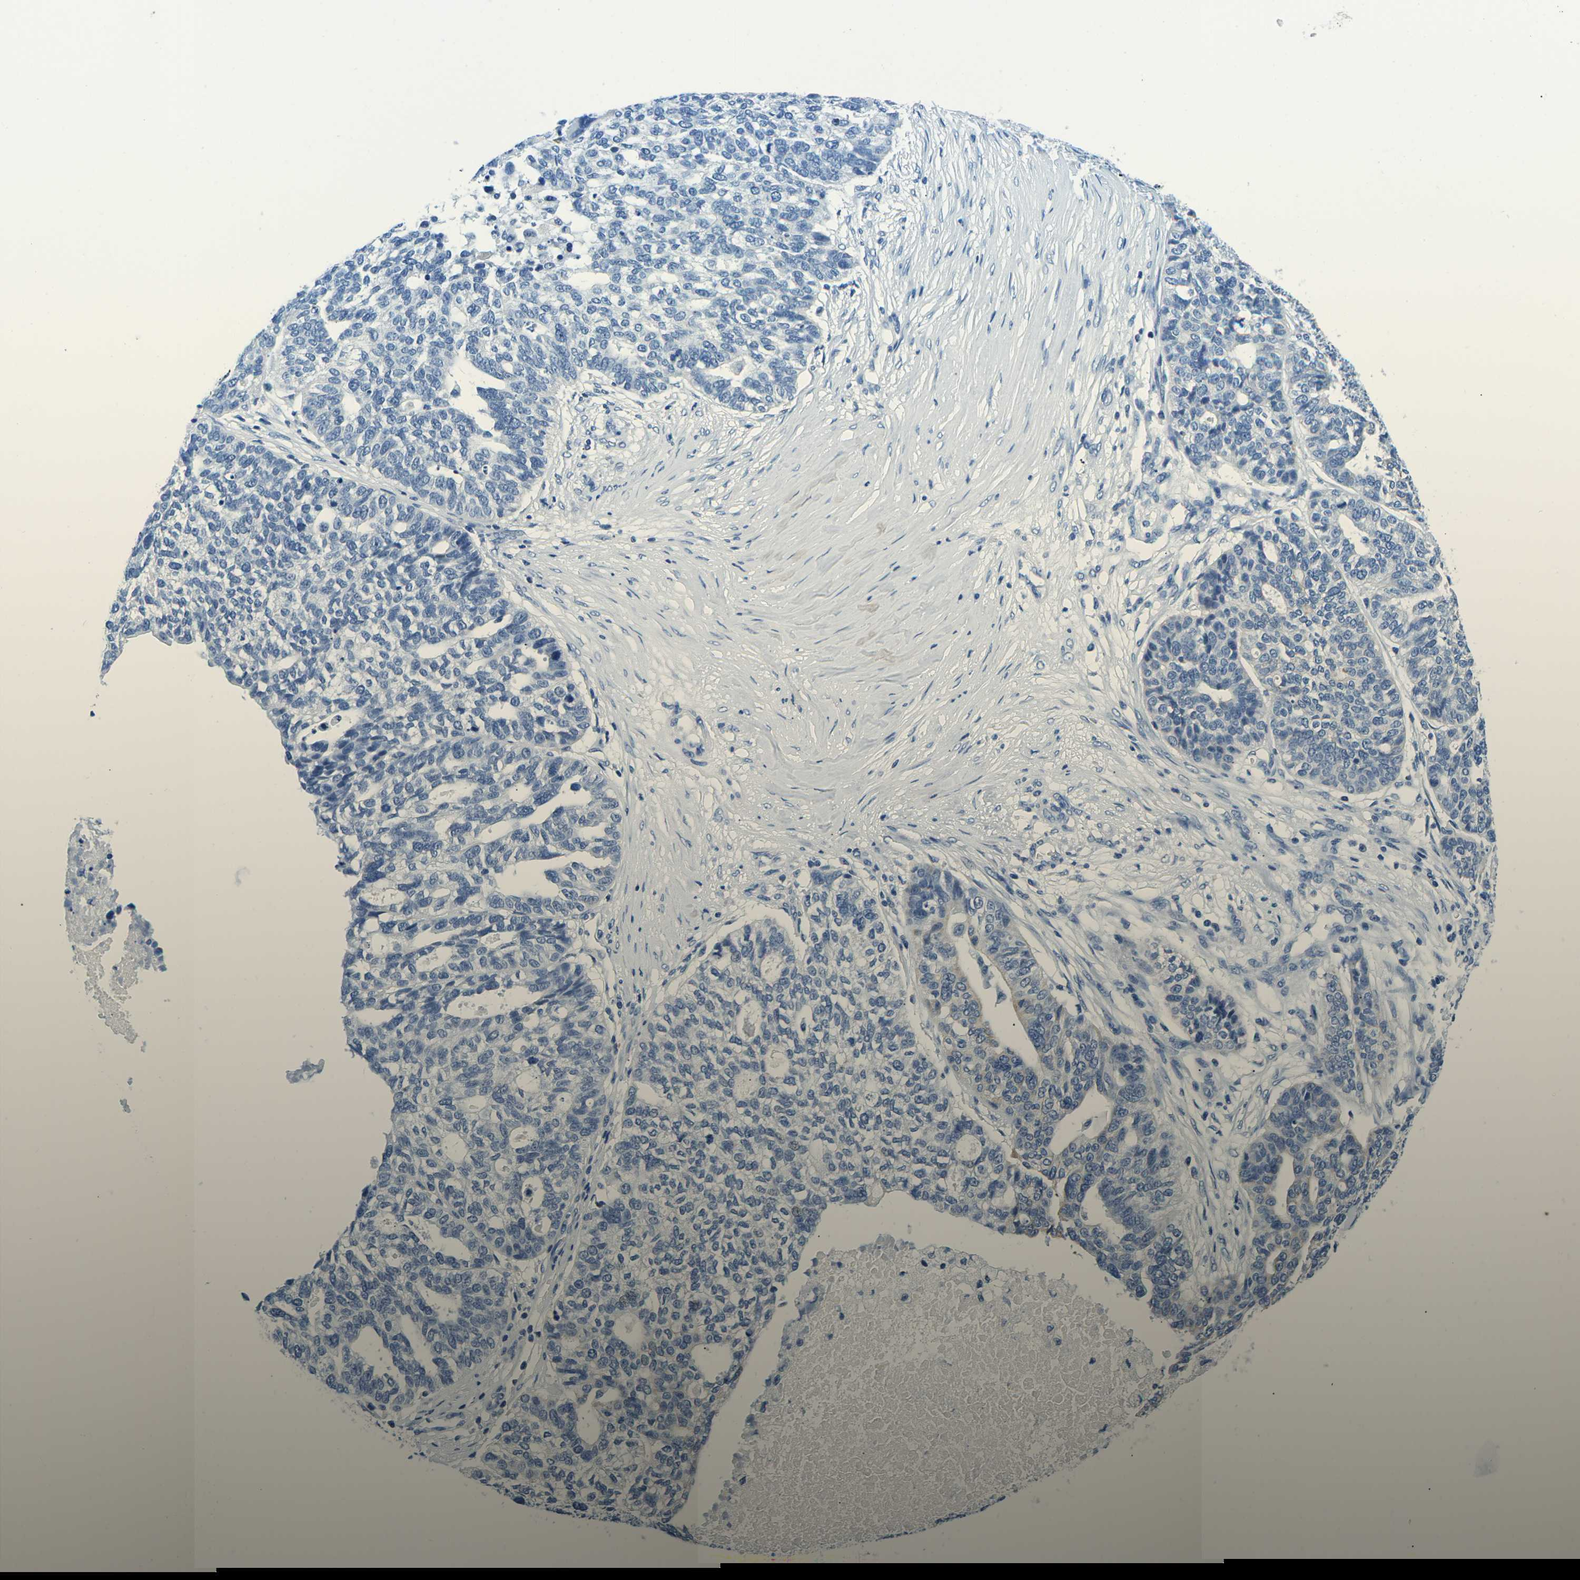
{"staining": {"intensity": "negative", "quantity": "none", "location": "none"}, "tissue": "ovarian cancer", "cell_type": "Tumor cells", "image_type": "cancer", "snomed": [{"axis": "morphology", "description": "Cystadenocarcinoma, serous, NOS"}, {"axis": "topography", "description": "Ovary"}], "caption": "Protein analysis of ovarian cancer (serous cystadenocarcinoma) shows no significant positivity in tumor cells.", "gene": "TM6SF1", "patient": {"sex": "female", "age": 59}}